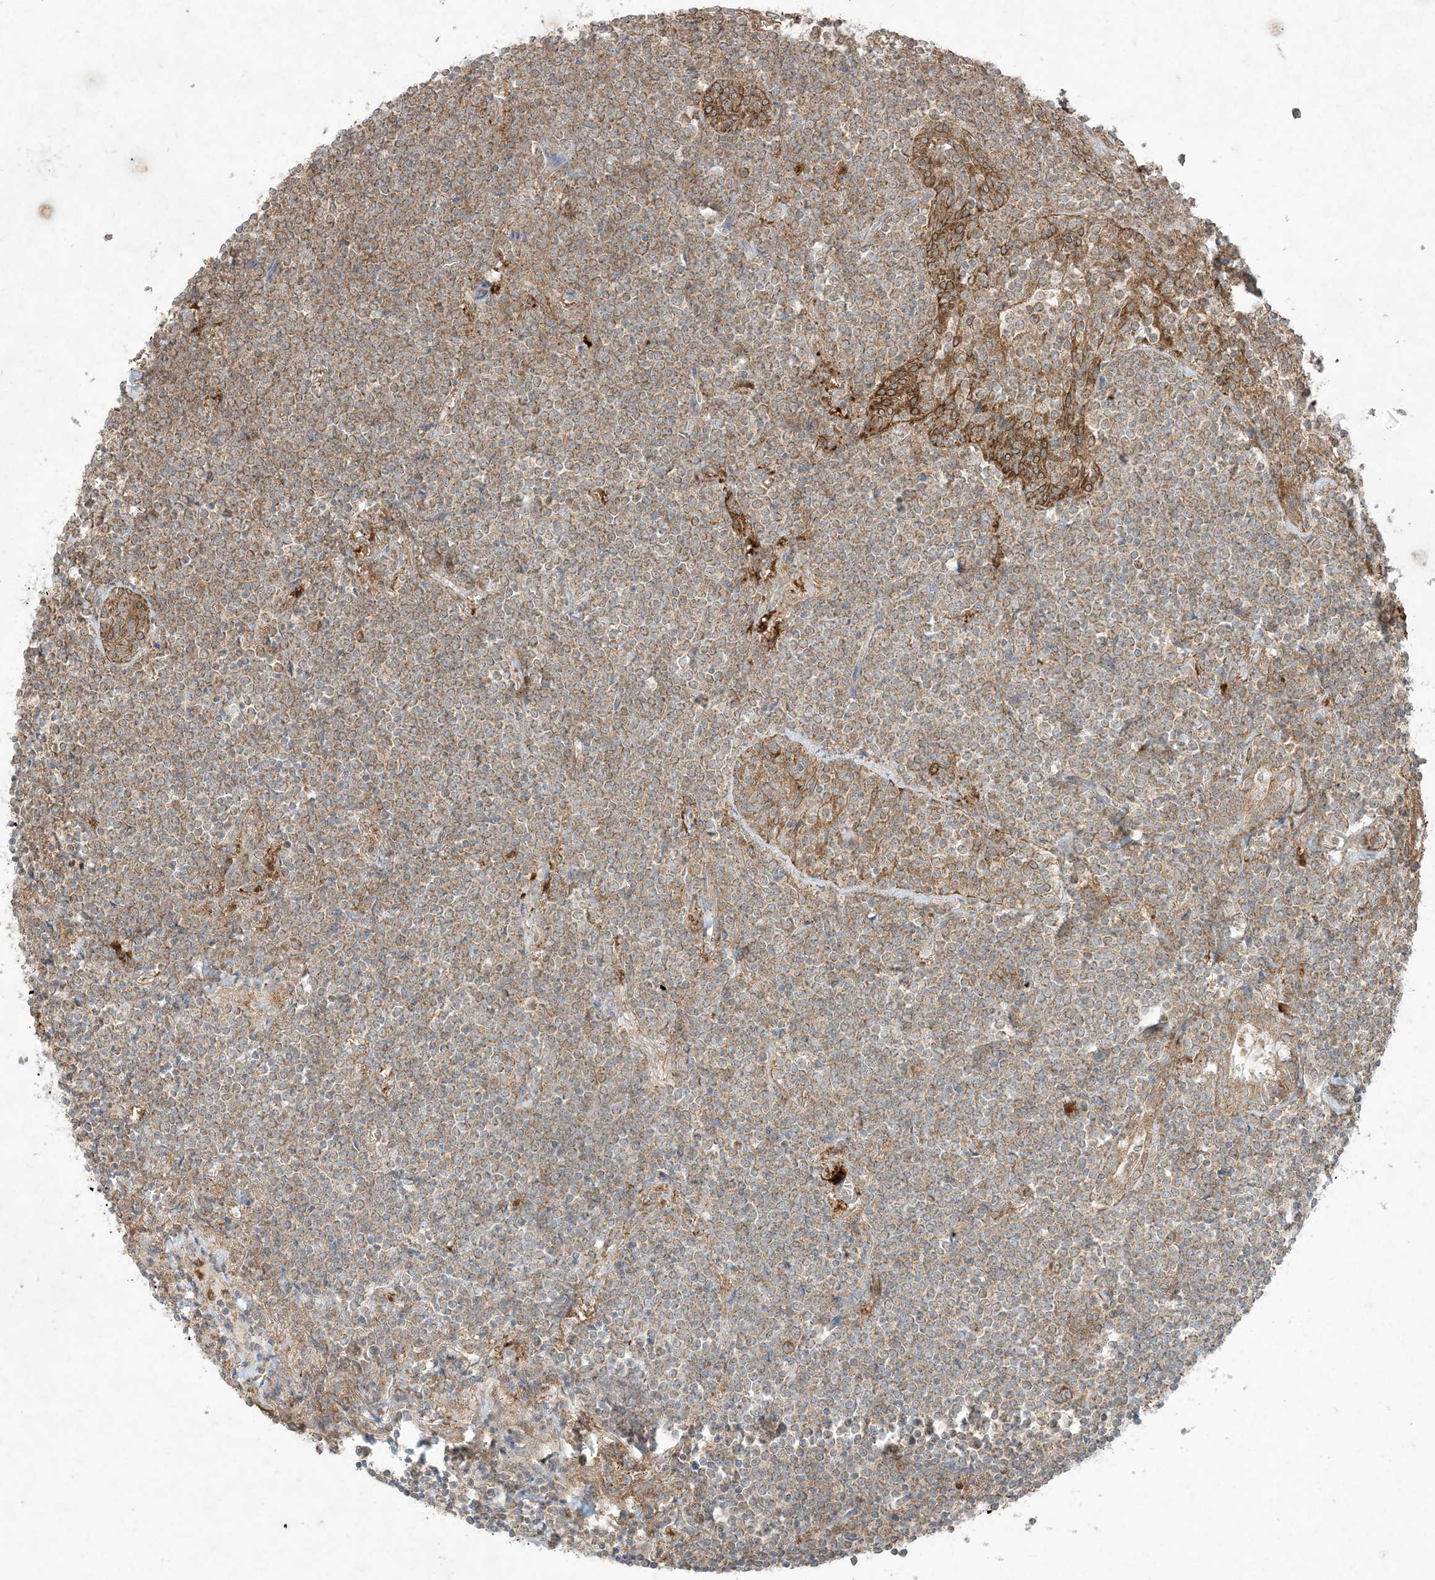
{"staining": {"intensity": "moderate", "quantity": ">75%", "location": "cytoplasmic/membranous"}, "tissue": "lymphoma", "cell_type": "Tumor cells", "image_type": "cancer", "snomed": [{"axis": "morphology", "description": "Malignant lymphoma, non-Hodgkin's type, Low grade"}, {"axis": "topography", "description": "Lung"}], "caption": "Tumor cells display medium levels of moderate cytoplasmic/membranous expression in about >75% of cells in lymphoma.", "gene": "UBE2C", "patient": {"sex": "female", "age": 71}}